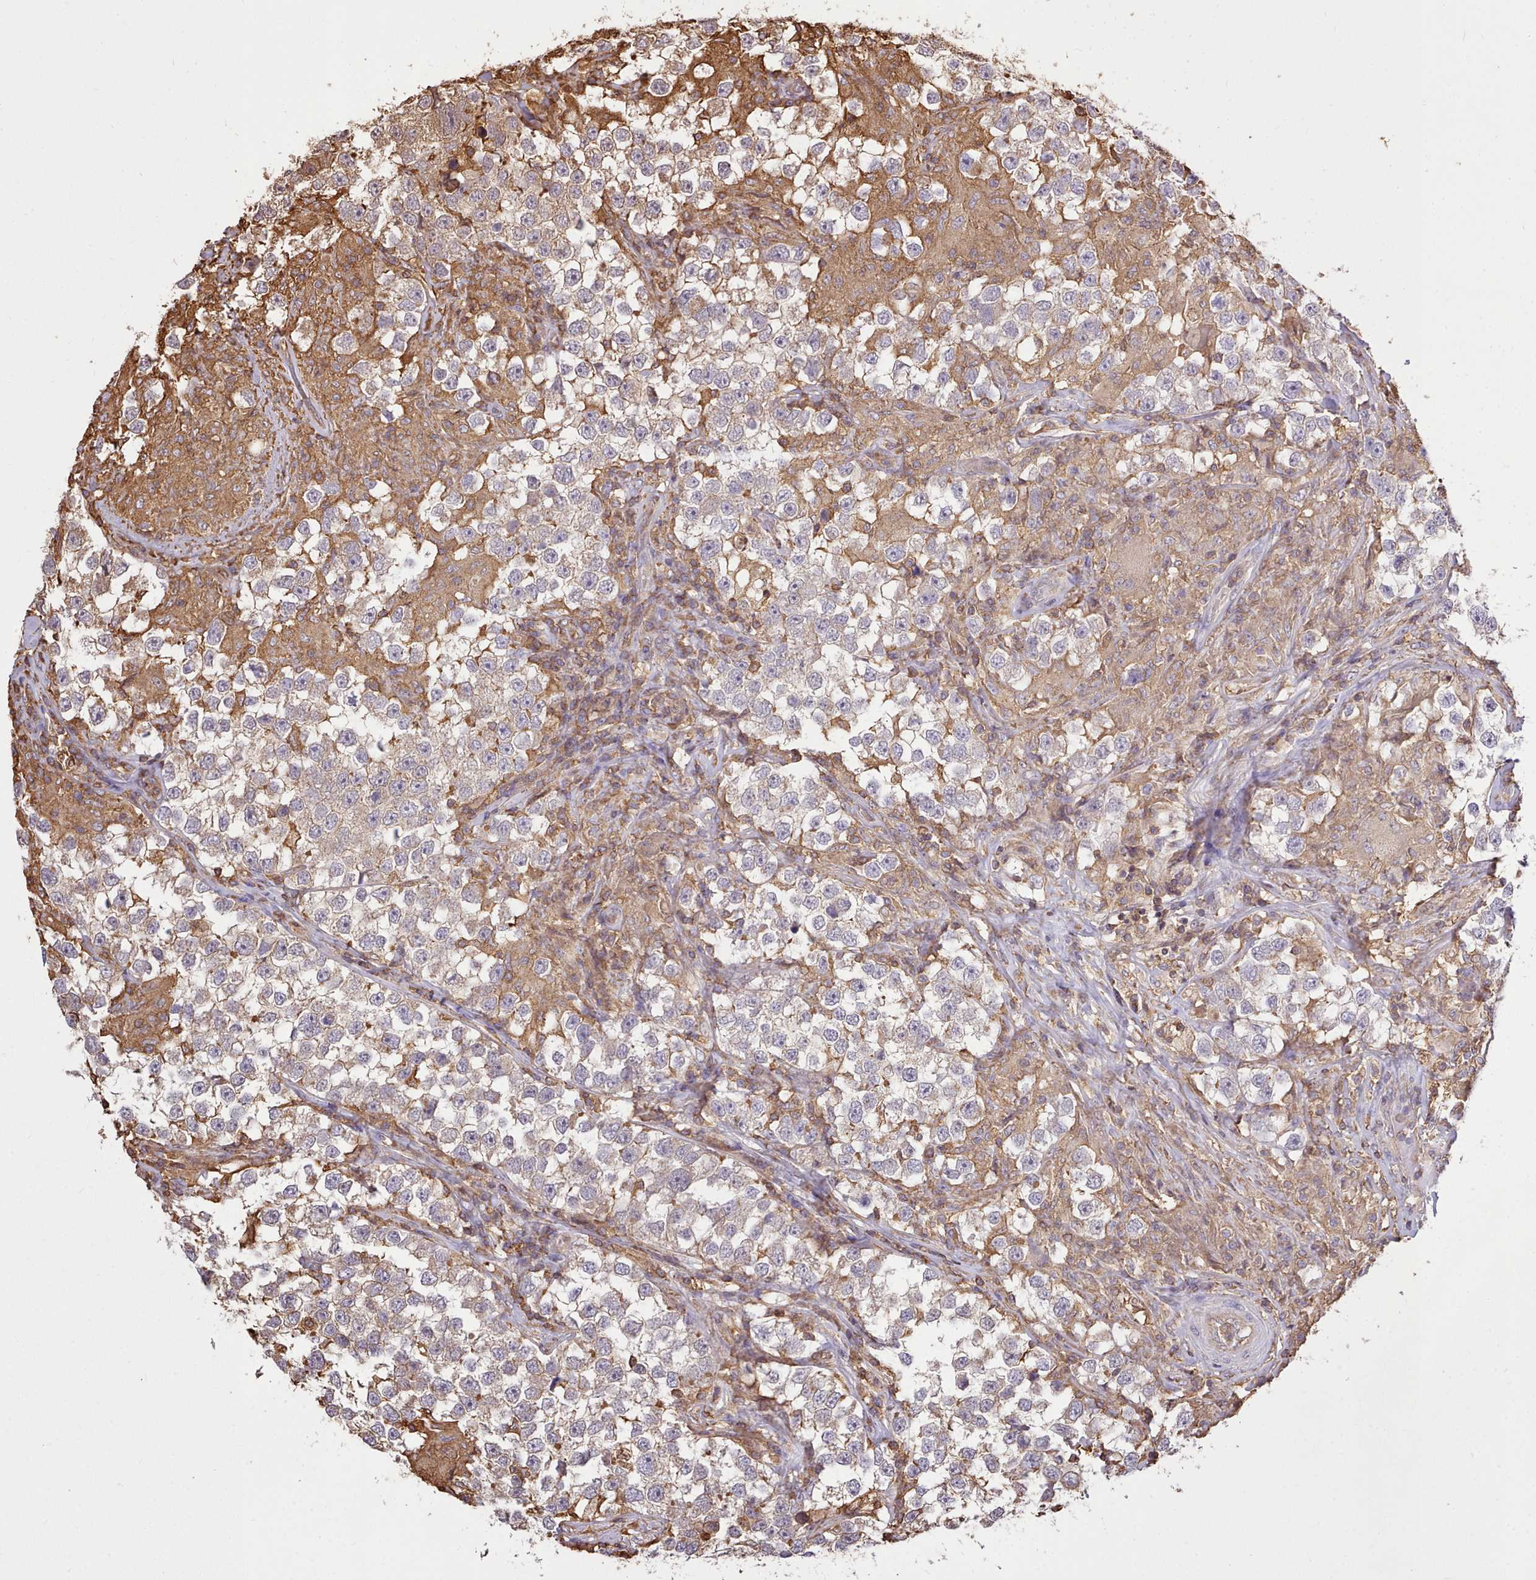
{"staining": {"intensity": "weak", "quantity": "25%-75%", "location": "cytoplasmic/membranous"}, "tissue": "testis cancer", "cell_type": "Tumor cells", "image_type": "cancer", "snomed": [{"axis": "morphology", "description": "Seminoma, NOS"}, {"axis": "topography", "description": "Testis"}], "caption": "This micrograph displays IHC staining of human testis cancer (seminoma), with low weak cytoplasmic/membranous staining in about 25%-75% of tumor cells.", "gene": "CAPZA1", "patient": {"sex": "male", "age": 46}}